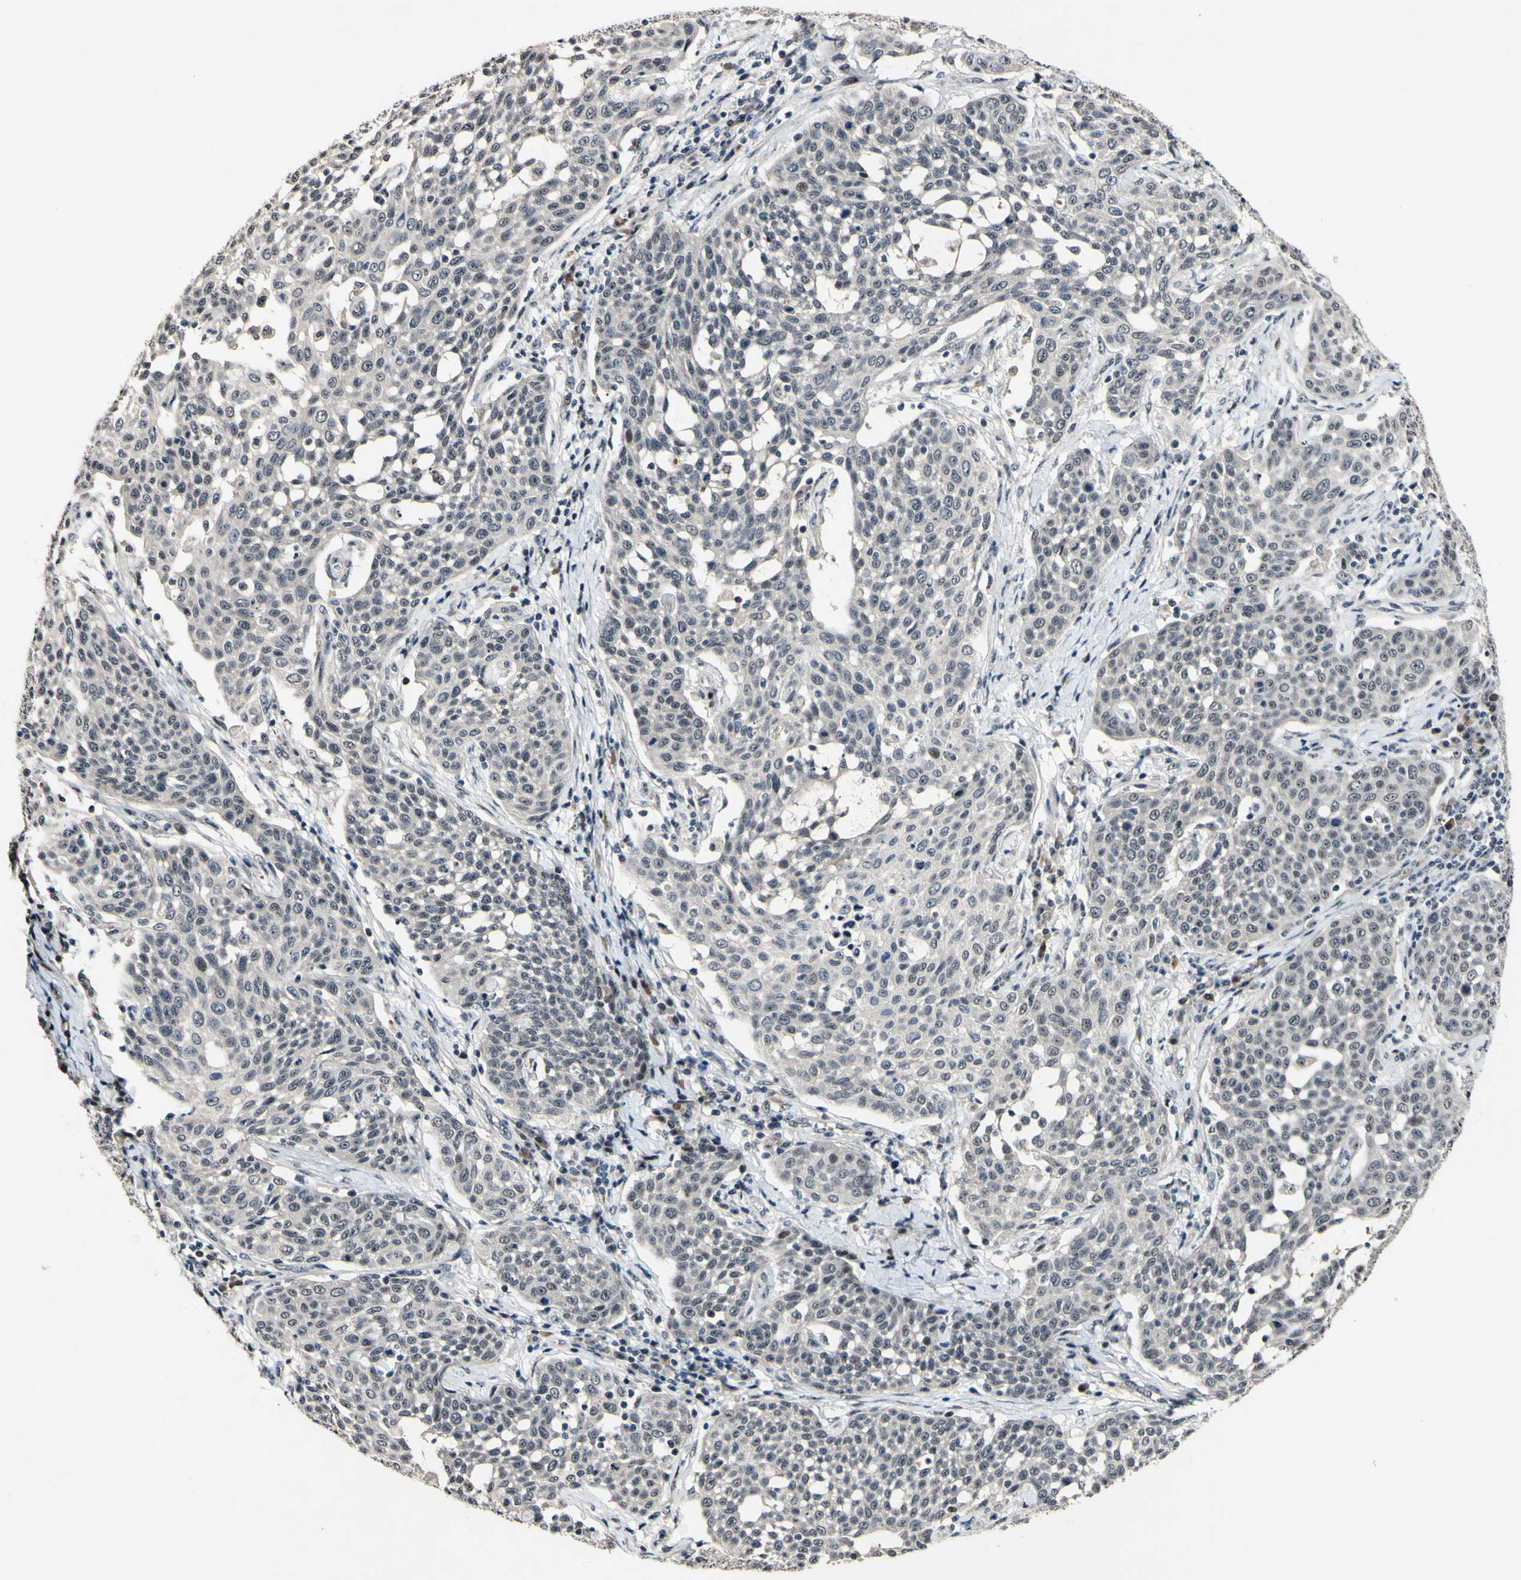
{"staining": {"intensity": "moderate", "quantity": "<25%", "location": "nuclear"}, "tissue": "cervical cancer", "cell_type": "Tumor cells", "image_type": "cancer", "snomed": [{"axis": "morphology", "description": "Squamous cell carcinoma, NOS"}, {"axis": "topography", "description": "Cervix"}], "caption": "Protein positivity by immunohistochemistry shows moderate nuclear staining in approximately <25% of tumor cells in cervical cancer.", "gene": "POLR2F", "patient": {"sex": "female", "age": 34}}